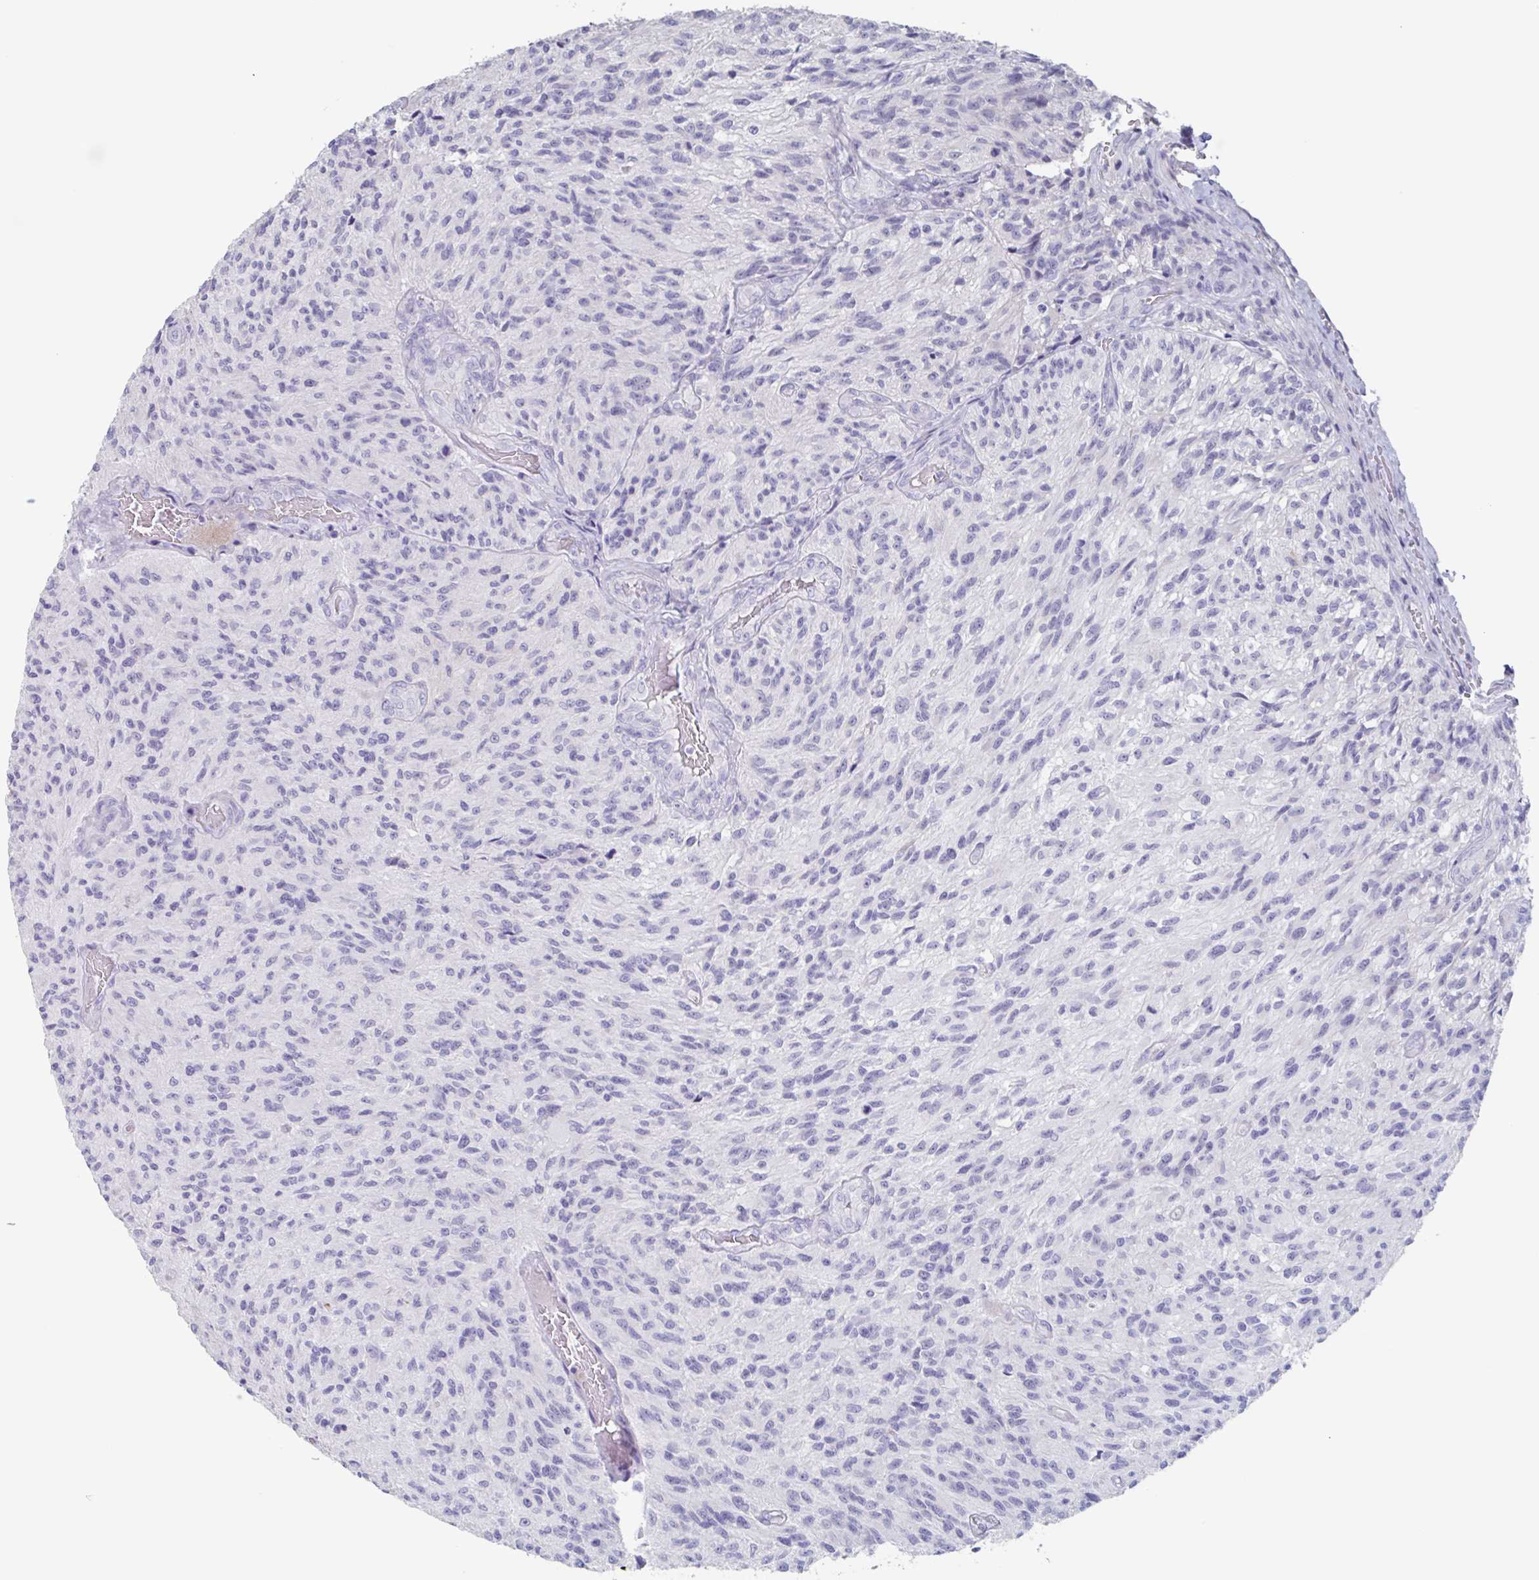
{"staining": {"intensity": "negative", "quantity": "none", "location": "none"}, "tissue": "glioma", "cell_type": "Tumor cells", "image_type": "cancer", "snomed": [{"axis": "morphology", "description": "Normal tissue, NOS"}, {"axis": "morphology", "description": "Glioma, malignant, High grade"}, {"axis": "topography", "description": "Cerebral cortex"}], "caption": "Immunohistochemistry photomicrograph of neoplastic tissue: human malignant glioma (high-grade) stained with DAB exhibits no significant protein staining in tumor cells.", "gene": "NOXRED1", "patient": {"sex": "male", "age": 56}}